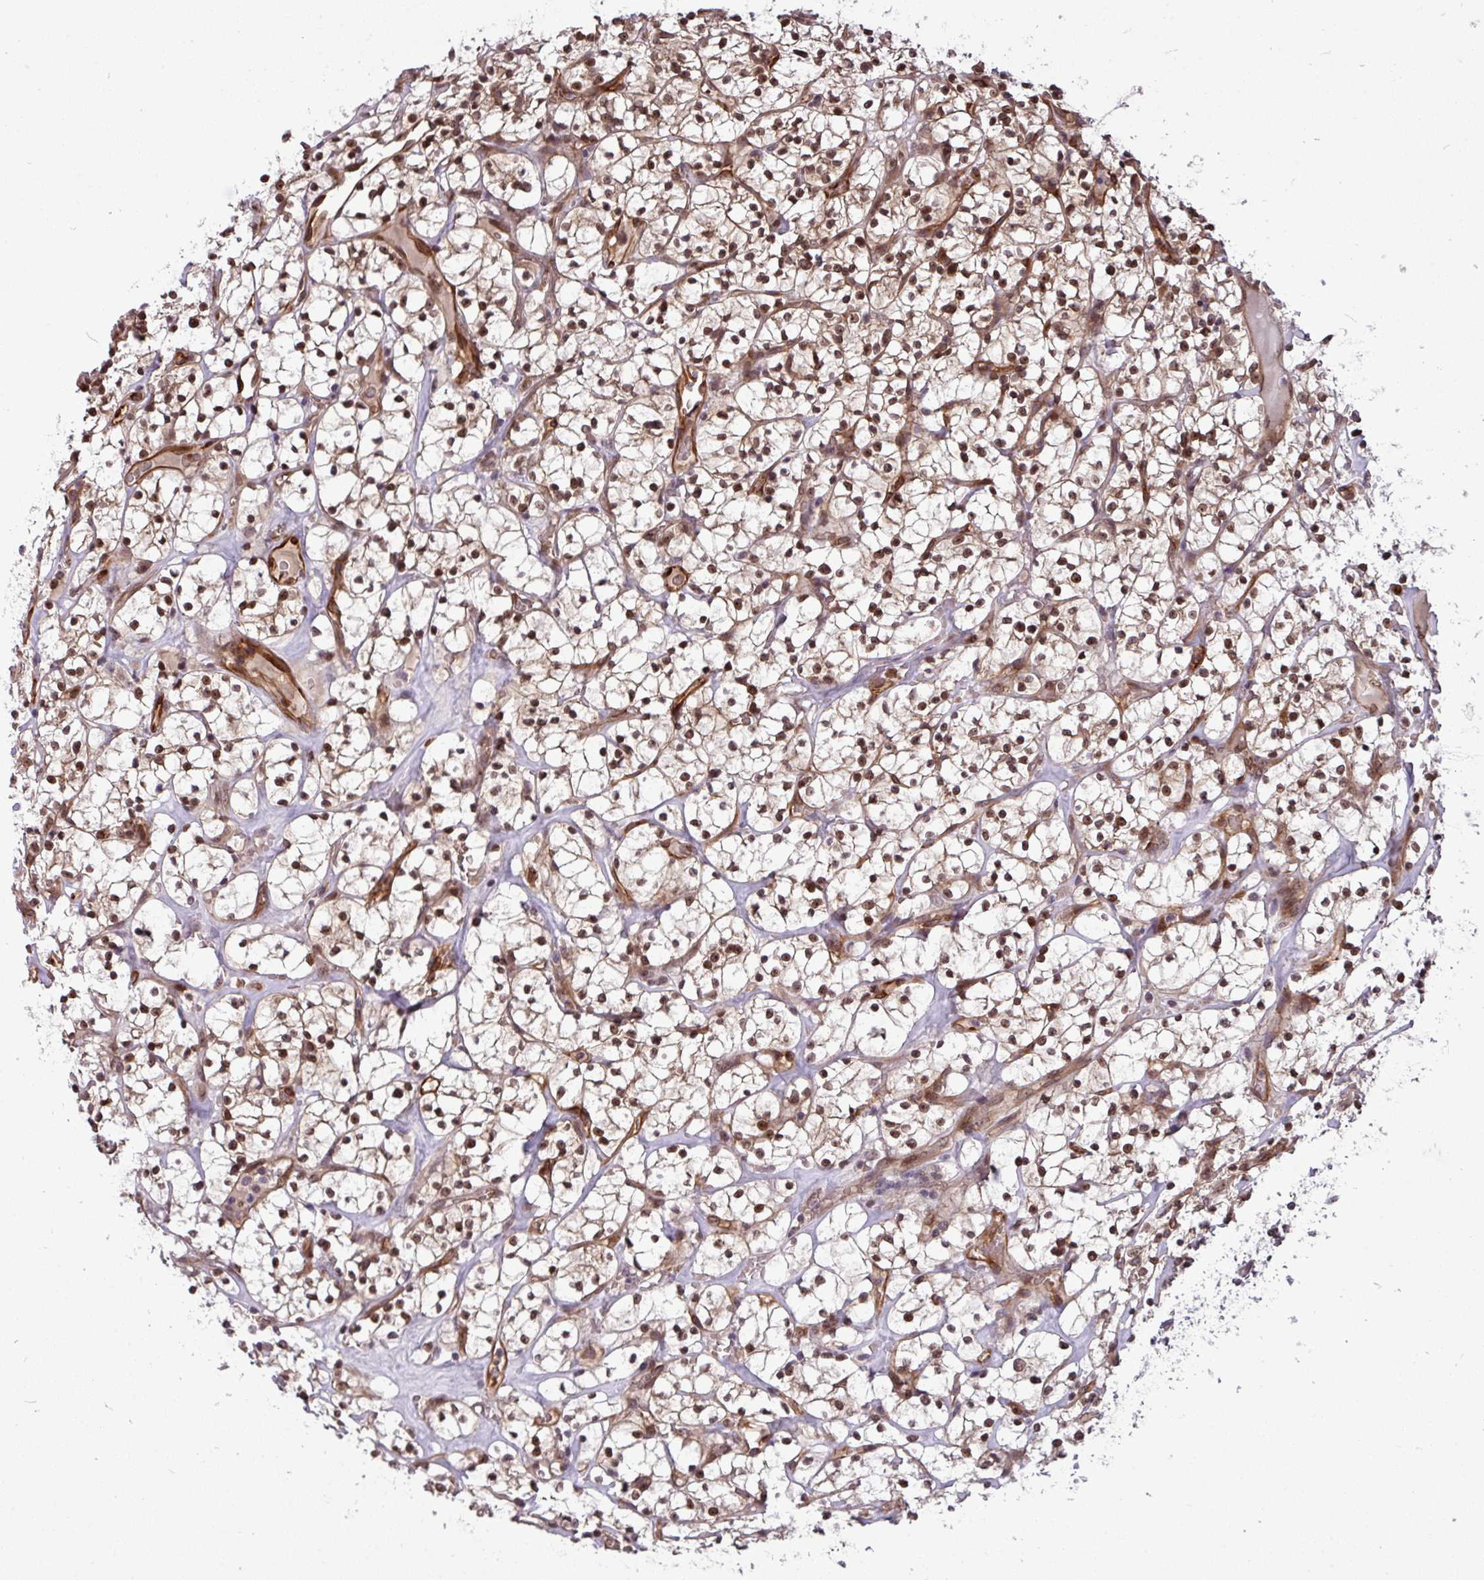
{"staining": {"intensity": "moderate", "quantity": "25%-75%", "location": "nuclear"}, "tissue": "renal cancer", "cell_type": "Tumor cells", "image_type": "cancer", "snomed": [{"axis": "morphology", "description": "Adenocarcinoma, NOS"}, {"axis": "topography", "description": "Kidney"}], "caption": "Renal cancer (adenocarcinoma) was stained to show a protein in brown. There is medium levels of moderate nuclear staining in approximately 25%-75% of tumor cells. (Brightfield microscopy of DAB IHC at high magnification).", "gene": "C7orf50", "patient": {"sex": "female", "age": 64}}